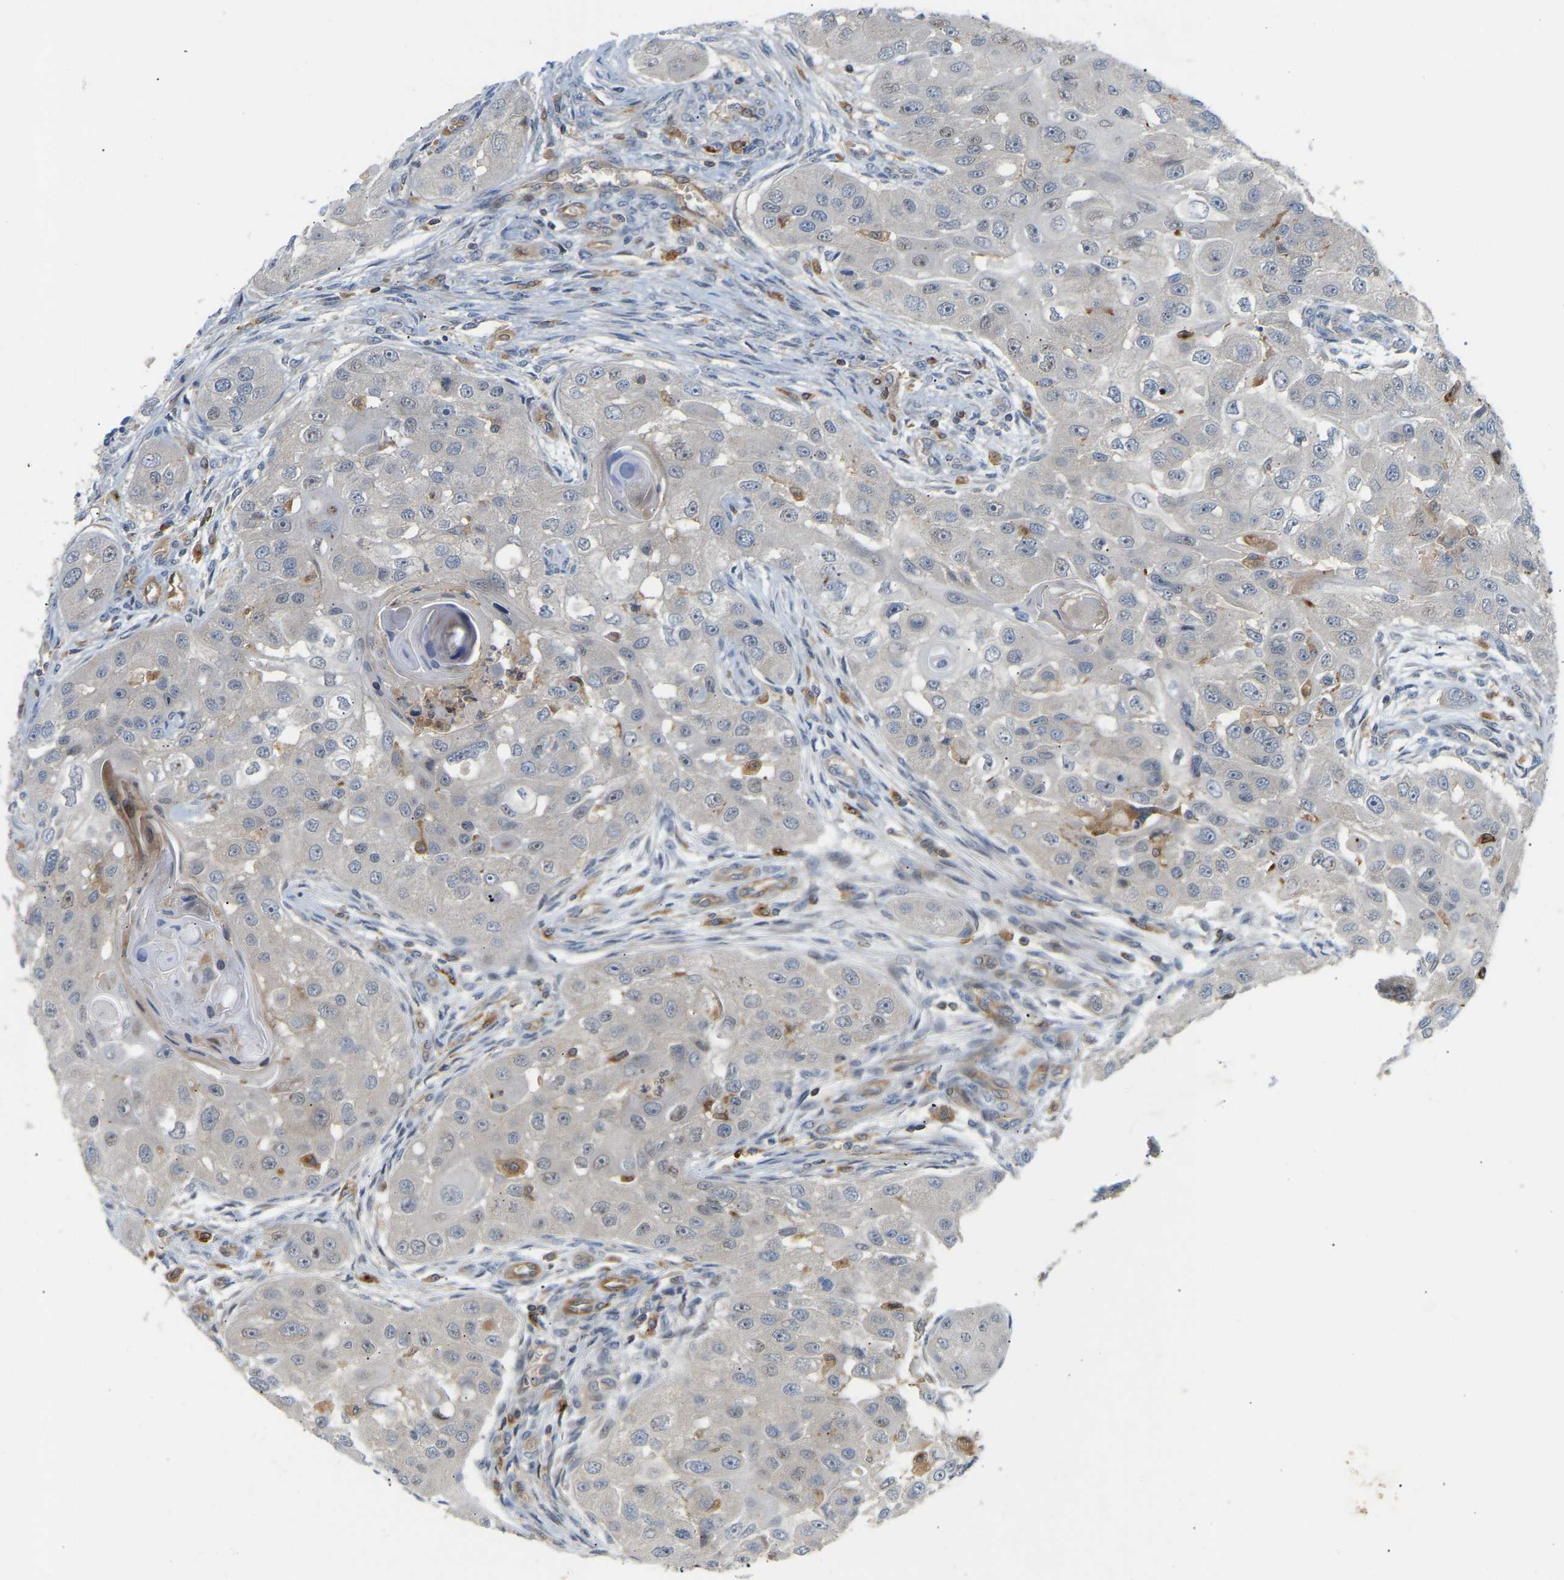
{"staining": {"intensity": "negative", "quantity": "none", "location": "none"}, "tissue": "head and neck cancer", "cell_type": "Tumor cells", "image_type": "cancer", "snomed": [{"axis": "morphology", "description": "Normal tissue, NOS"}, {"axis": "morphology", "description": "Squamous cell carcinoma, NOS"}, {"axis": "topography", "description": "Skeletal muscle"}, {"axis": "topography", "description": "Head-Neck"}], "caption": "The image shows no significant staining in tumor cells of head and neck cancer (squamous cell carcinoma).", "gene": "PLCG2", "patient": {"sex": "male", "age": 51}}